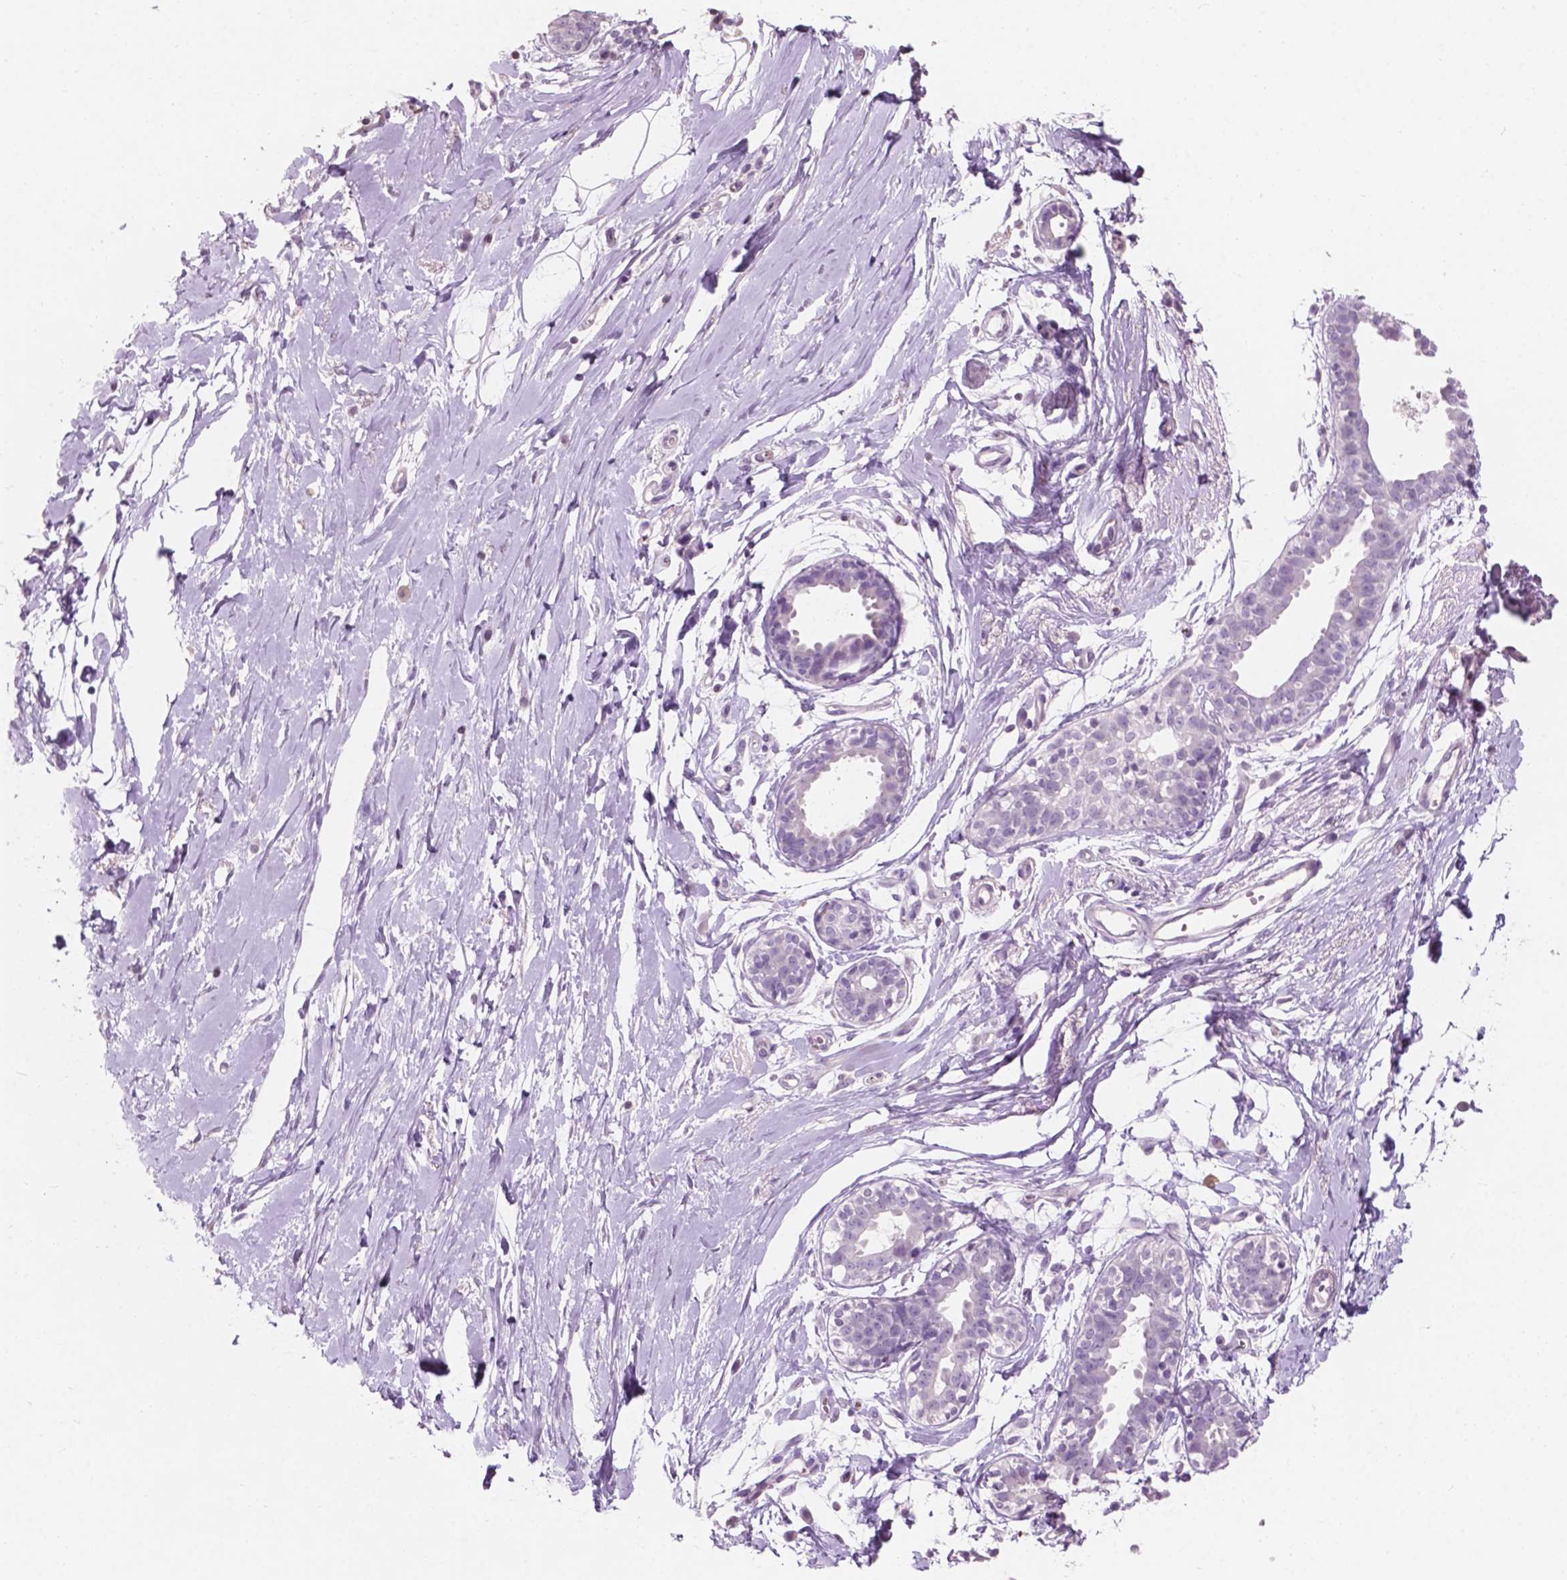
{"staining": {"intensity": "negative", "quantity": "none", "location": "none"}, "tissue": "breast", "cell_type": "Adipocytes", "image_type": "normal", "snomed": [{"axis": "morphology", "description": "Normal tissue, NOS"}, {"axis": "topography", "description": "Breast"}], "caption": "DAB immunohistochemical staining of benign human breast displays no significant staining in adipocytes. (Immunohistochemistry, brightfield microscopy, high magnification).", "gene": "AWAT1", "patient": {"sex": "female", "age": 49}}